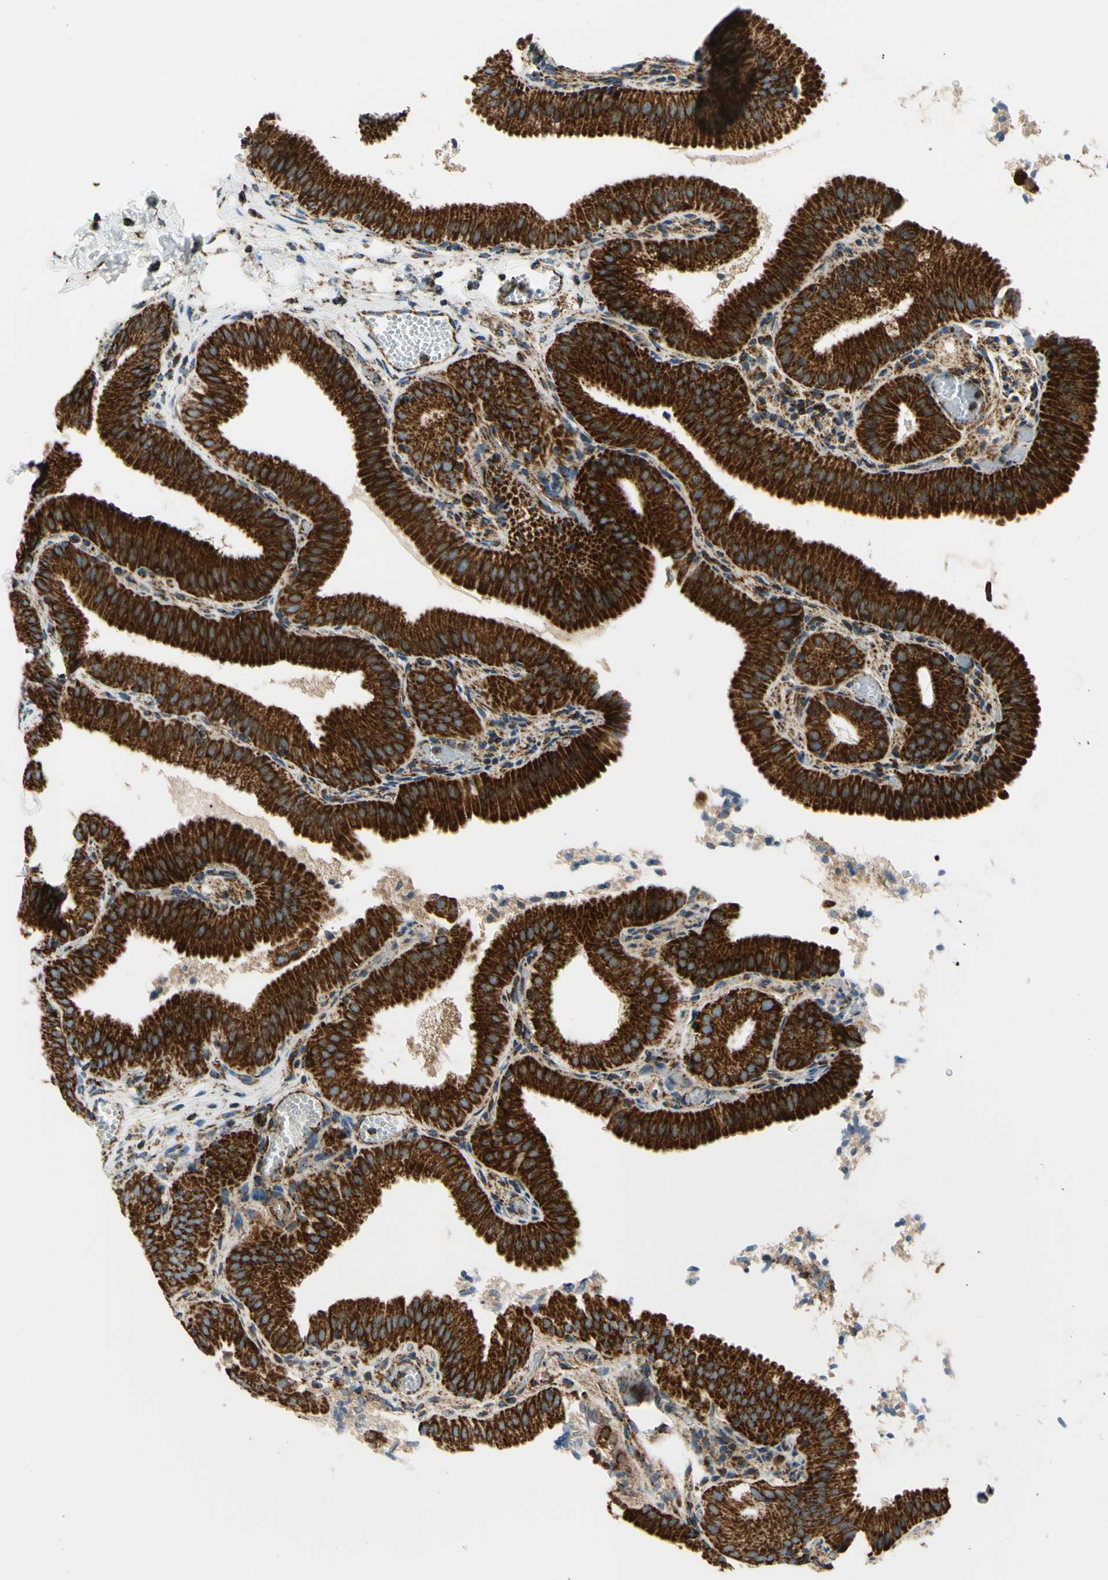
{"staining": {"intensity": "strong", "quantity": ">75%", "location": "cytoplasmic/membranous"}, "tissue": "gallbladder", "cell_type": "Glandular cells", "image_type": "normal", "snomed": [{"axis": "morphology", "description": "Normal tissue, NOS"}, {"axis": "topography", "description": "Gallbladder"}], "caption": "Immunohistochemical staining of unremarkable human gallbladder reveals strong cytoplasmic/membranous protein expression in approximately >75% of glandular cells.", "gene": "MAVS", "patient": {"sex": "male", "age": 54}}